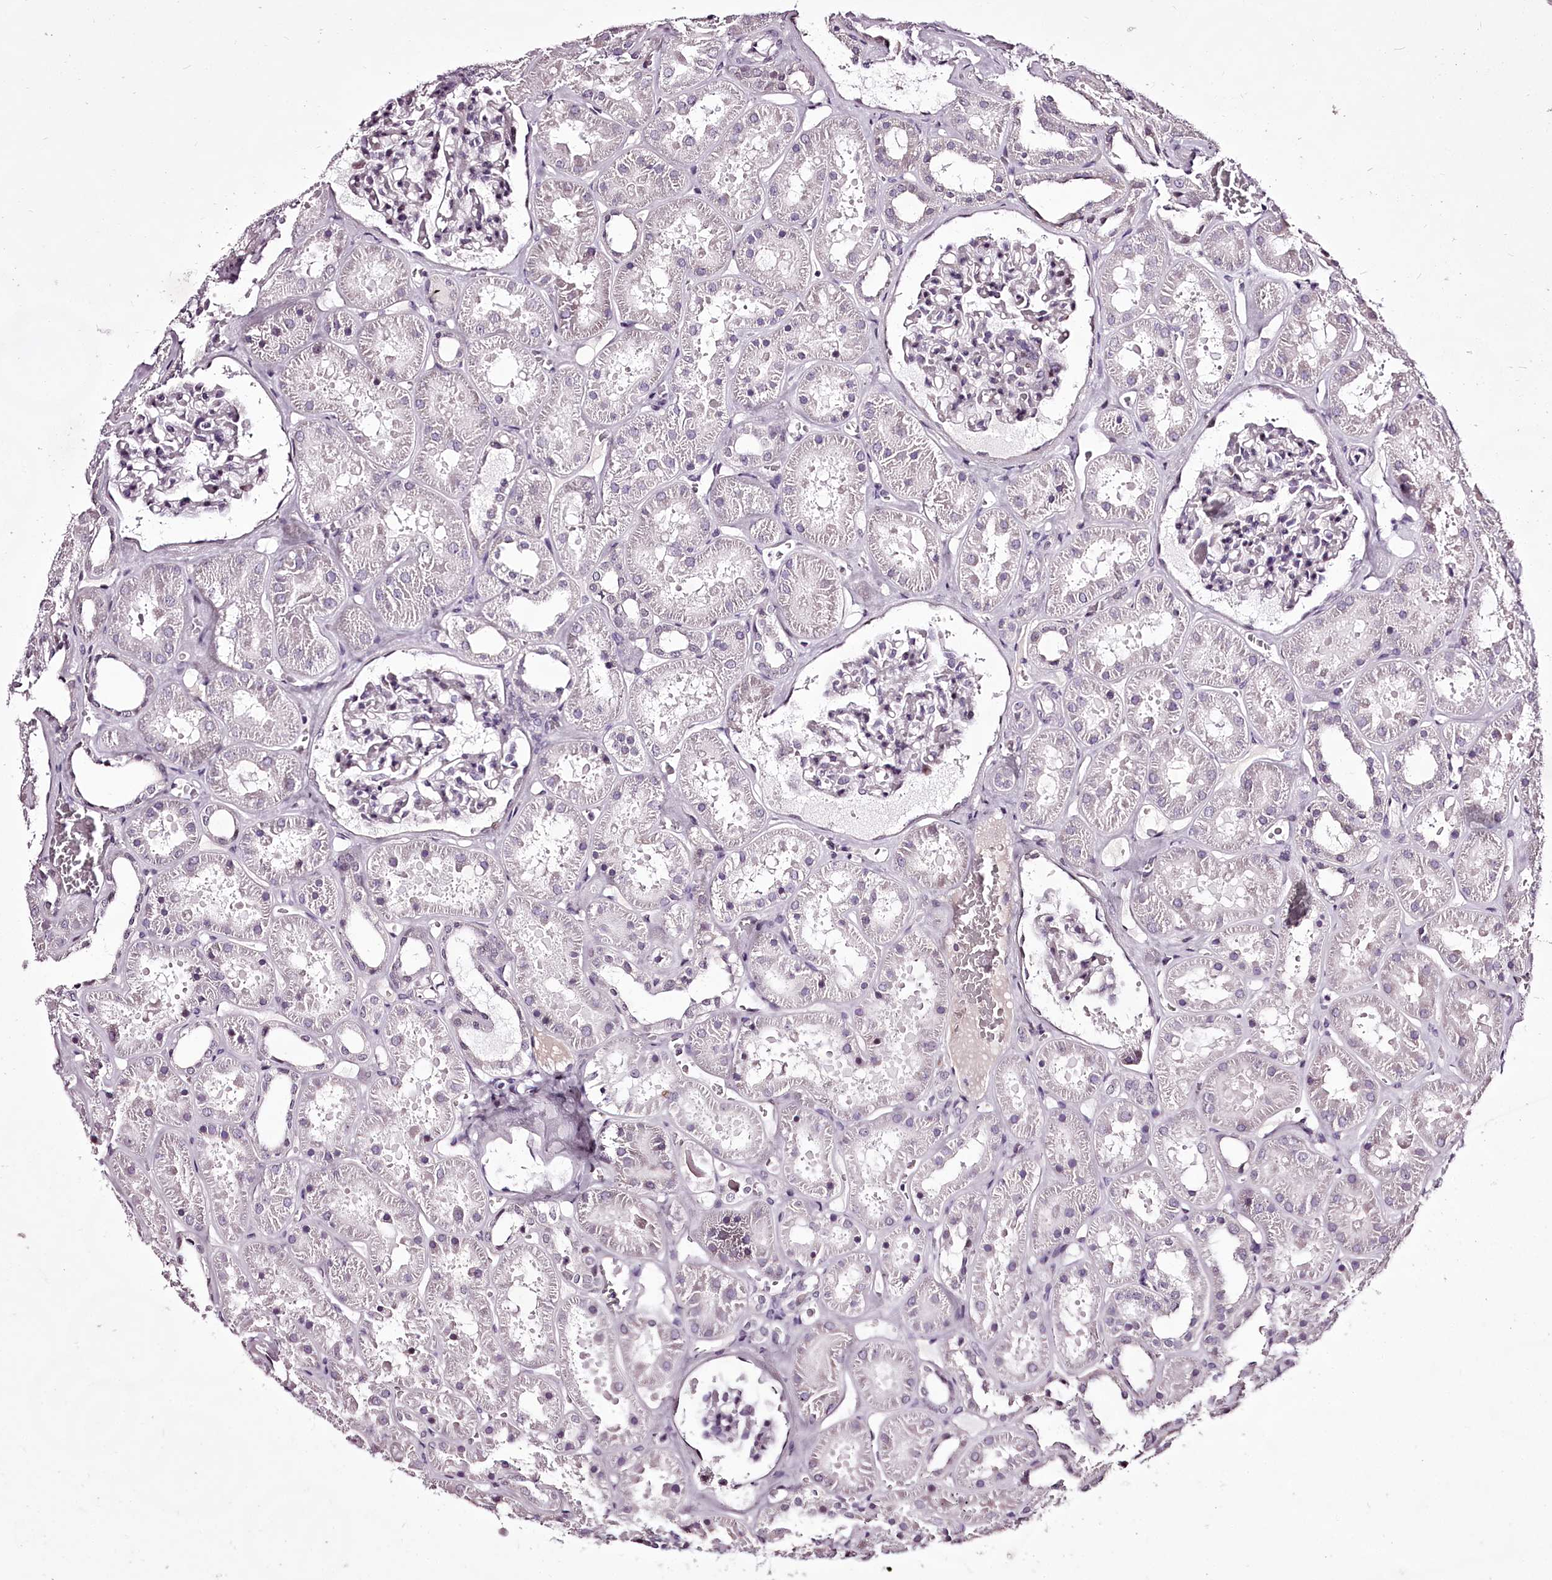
{"staining": {"intensity": "weak", "quantity": "<25%", "location": "nuclear"}, "tissue": "kidney", "cell_type": "Cells in glomeruli", "image_type": "normal", "snomed": [{"axis": "morphology", "description": "Normal tissue, NOS"}, {"axis": "topography", "description": "Kidney"}], "caption": "Immunohistochemistry of normal kidney demonstrates no positivity in cells in glomeruli.", "gene": "C1orf56", "patient": {"sex": "female", "age": 41}}